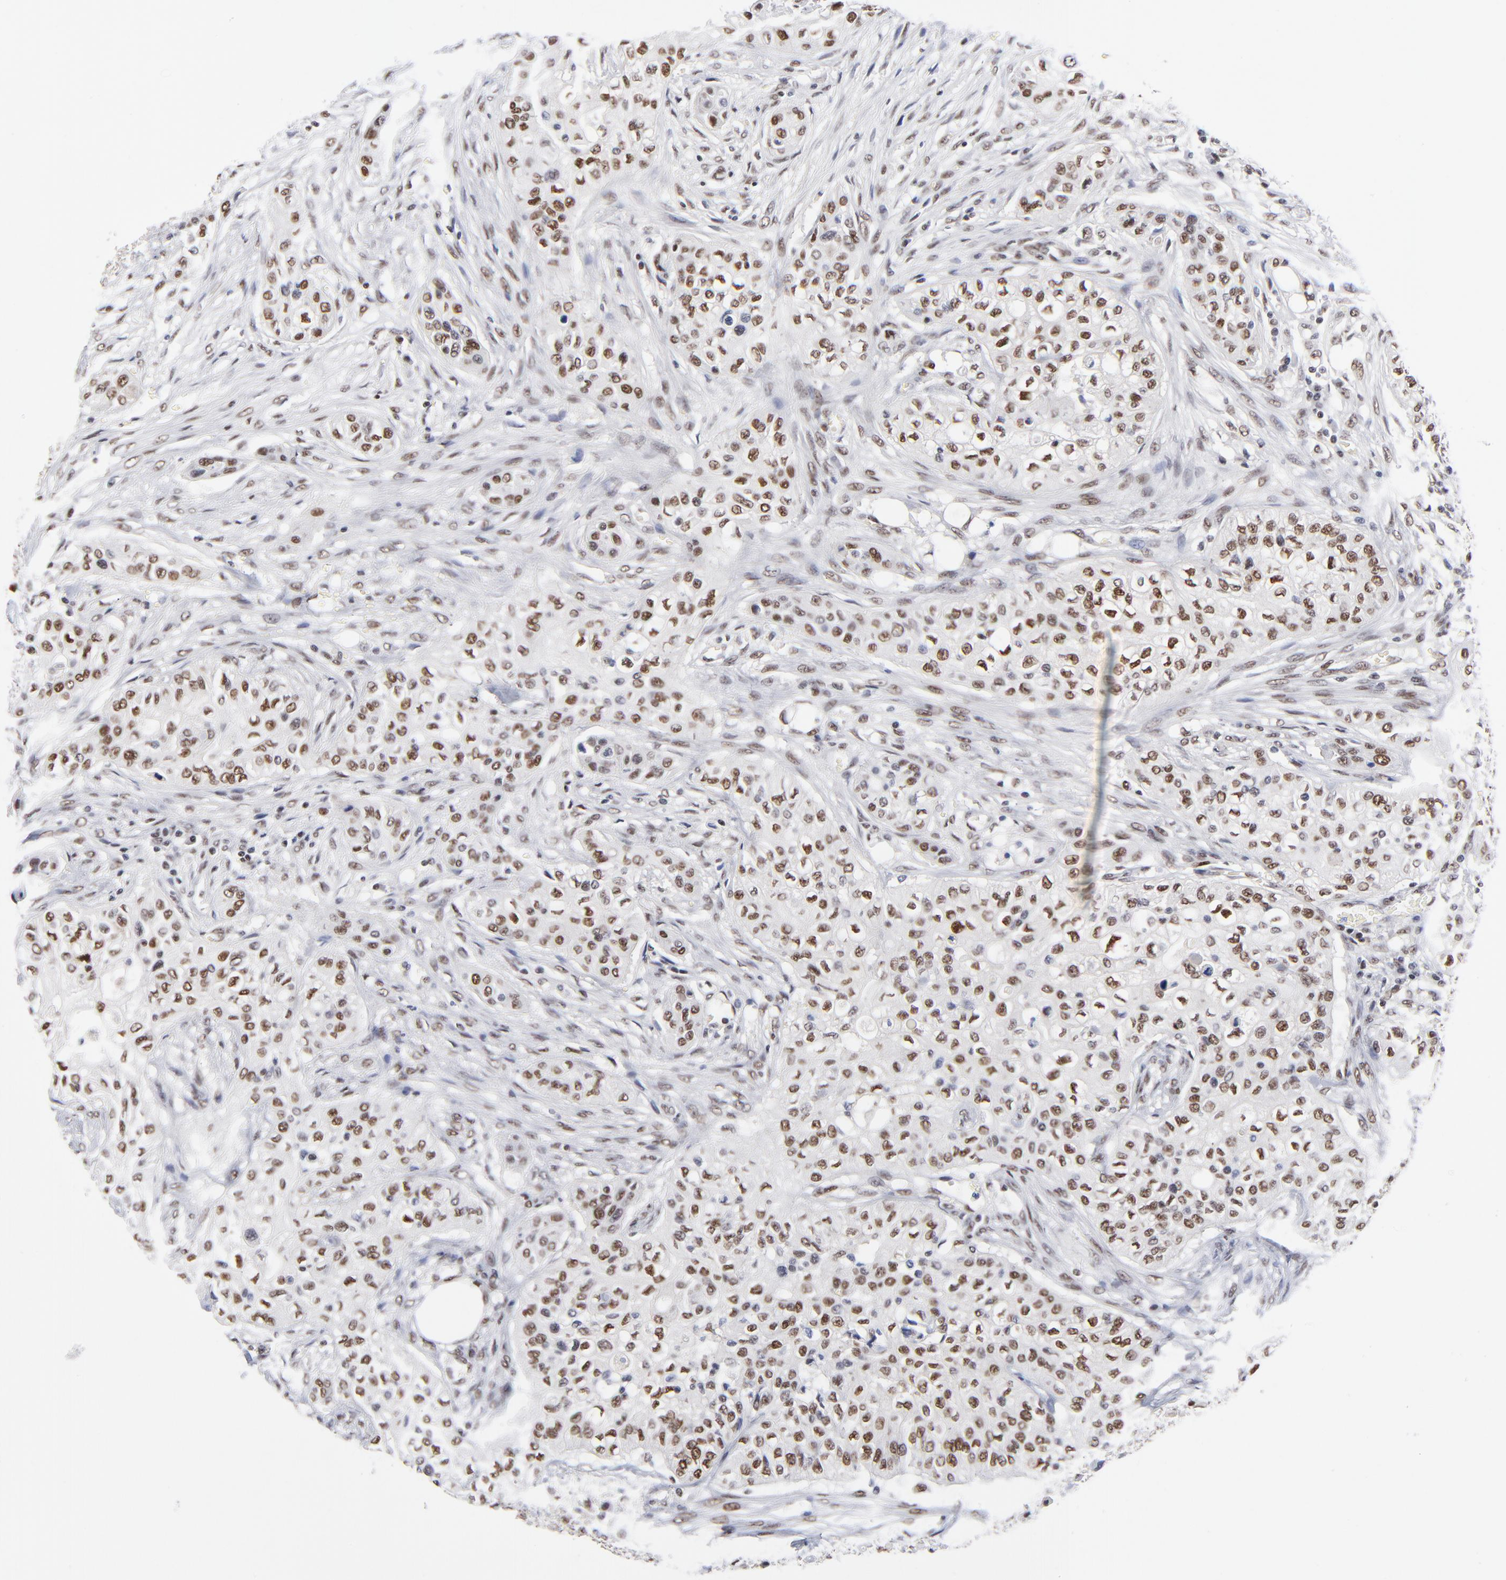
{"staining": {"intensity": "strong", "quantity": ">75%", "location": "nuclear"}, "tissue": "urothelial cancer", "cell_type": "Tumor cells", "image_type": "cancer", "snomed": [{"axis": "morphology", "description": "Urothelial carcinoma, High grade"}, {"axis": "topography", "description": "Urinary bladder"}], "caption": "Protein staining shows strong nuclear staining in about >75% of tumor cells in urothelial cancer.", "gene": "ZMYM3", "patient": {"sex": "male", "age": 74}}